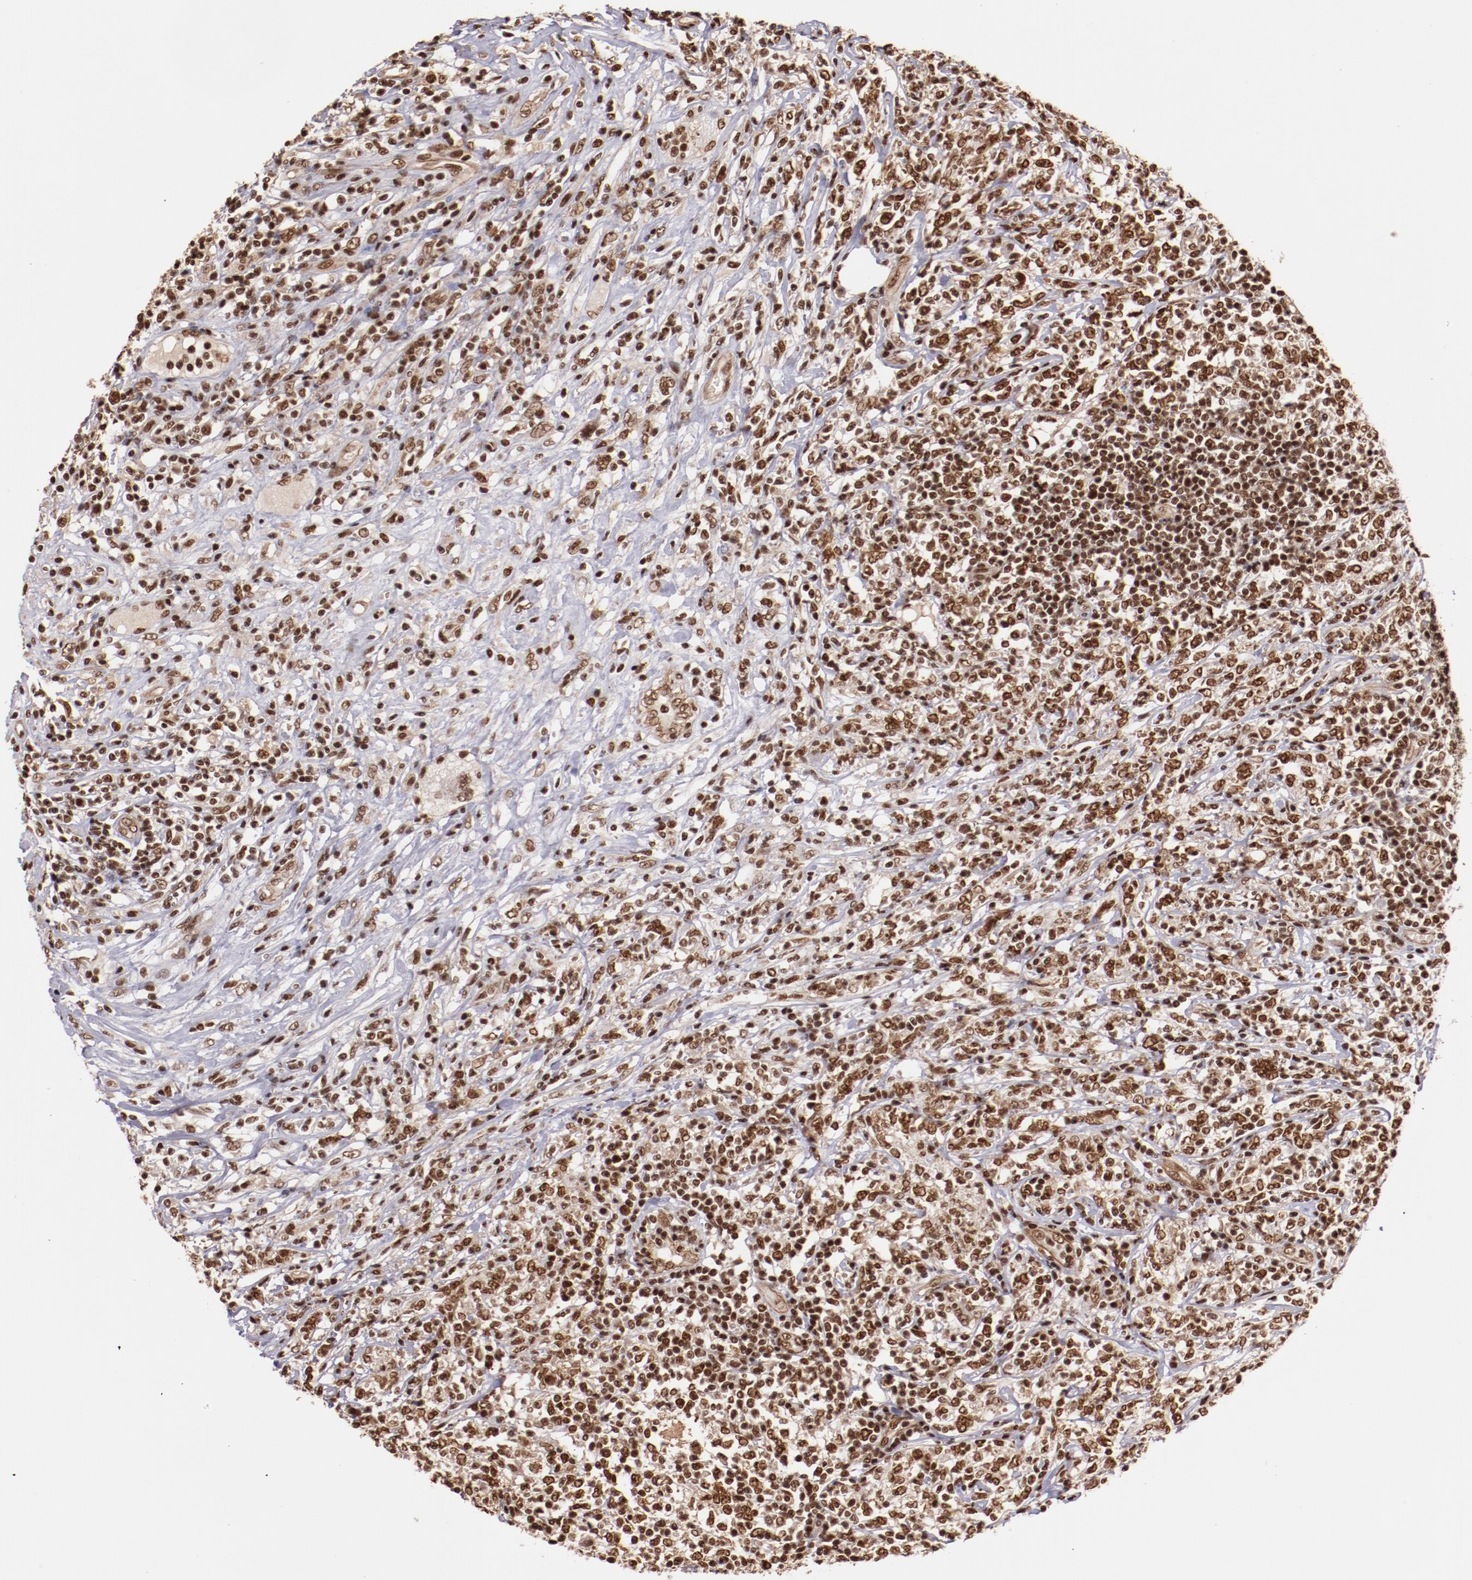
{"staining": {"intensity": "moderate", "quantity": ">75%", "location": "nuclear"}, "tissue": "lymphoma", "cell_type": "Tumor cells", "image_type": "cancer", "snomed": [{"axis": "morphology", "description": "Malignant lymphoma, non-Hodgkin's type, High grade"}, {"axis": "topography", "description": "Lymph node"}], "caption": "High-grade malignant lymphoma, non-Hodgkin's type tissue demonstrates moderate nuclear positivity in about >75% of tumor cells", "gene": "STAG2", "patient": {"sex": "female", "age": 84}}